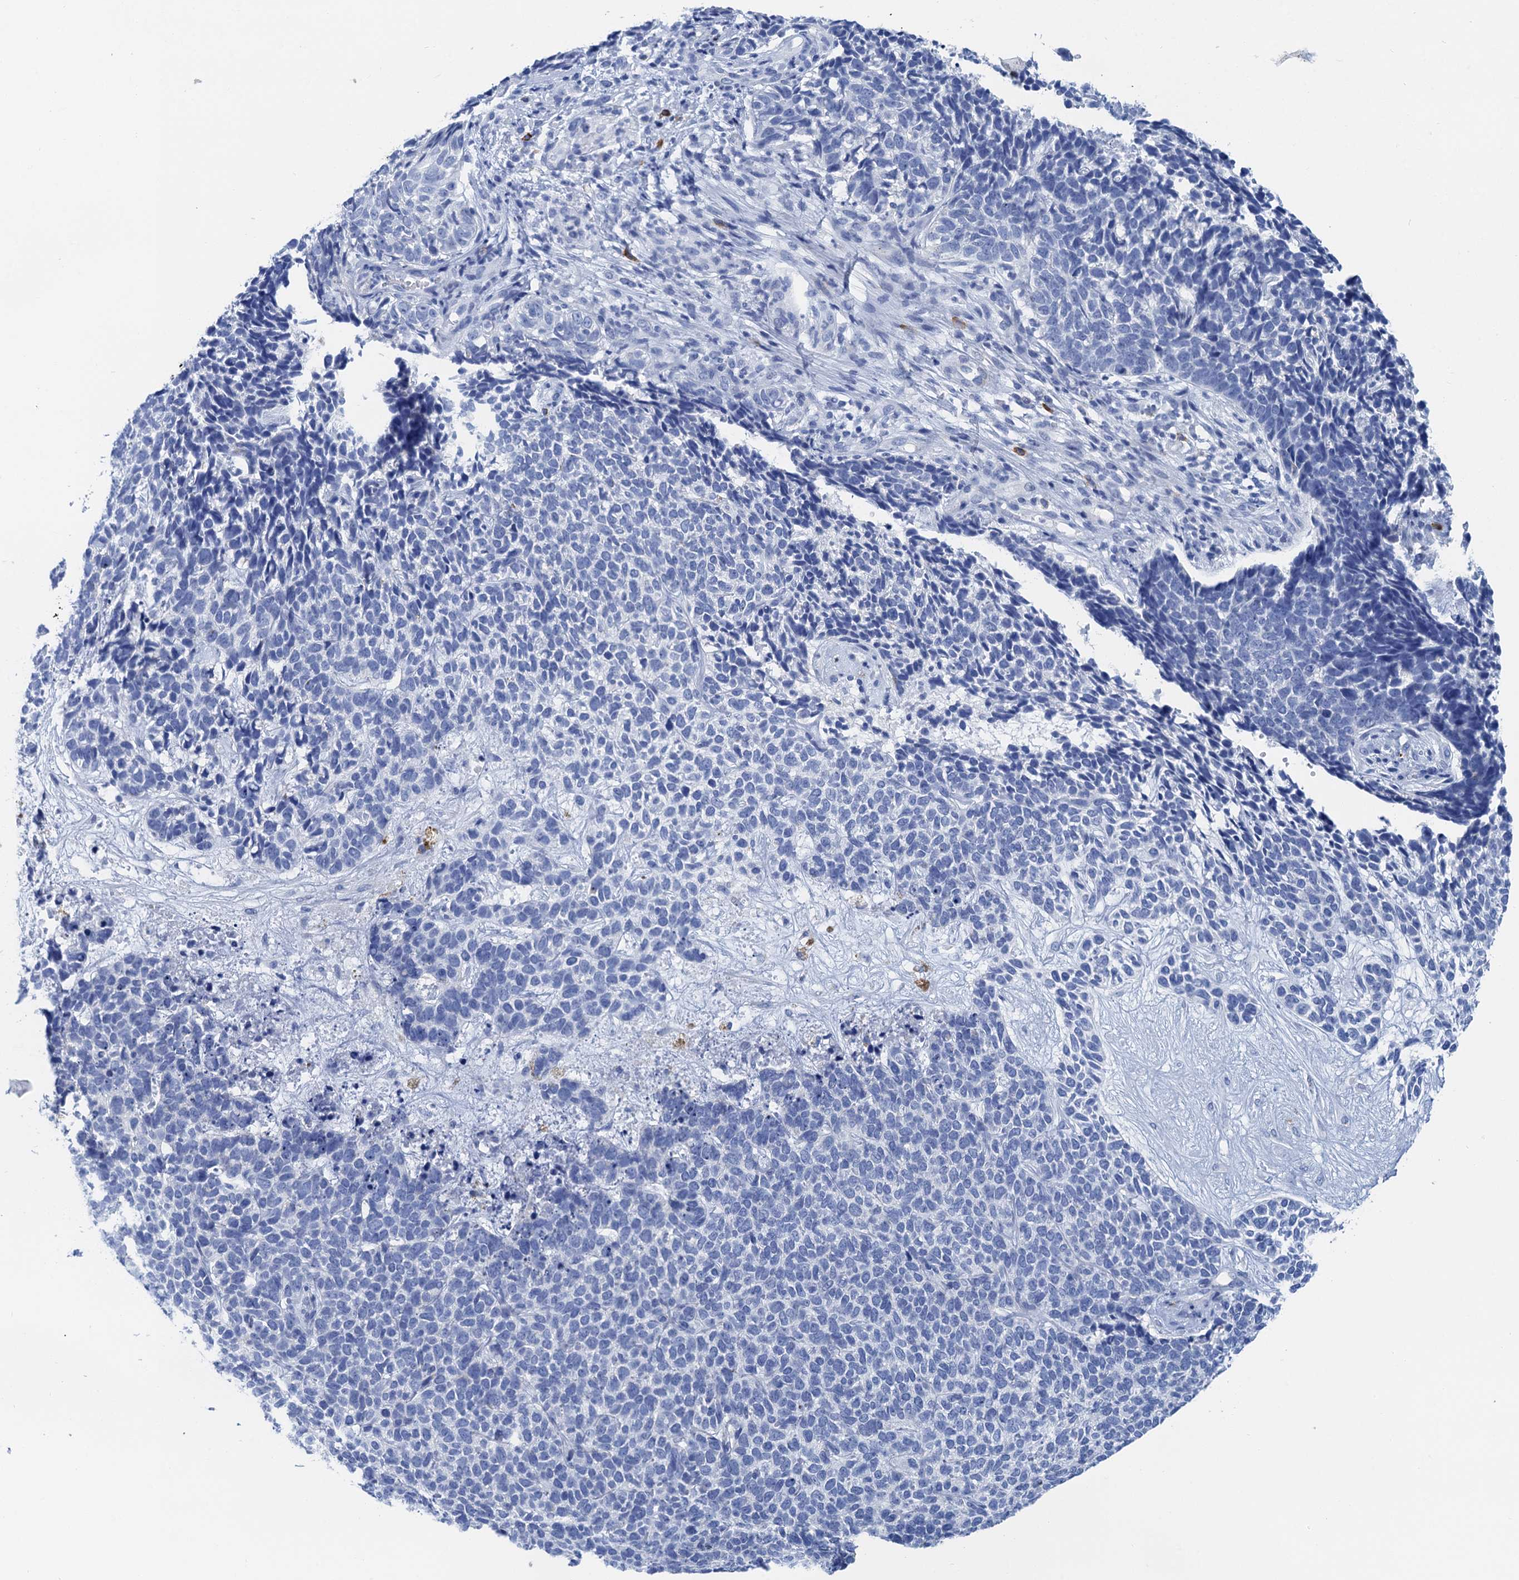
{"staining": {"intensity": "negative", "quantity": "none", "location": "none"}, "tissue": "skin cancer", "cell_type": "Tumor cells", "image_type": "cancer", "snomed": [{"axis": "morphology", "description": "Basal cell carcinoma"}, {"axis": "topography", "description": "Skin"}], "caption": "Protein analysis of skin cancer (basal cell carcinoma) shows no significant expression in tumor cells. Brightfield microscopy of immunohistochemistry (IHC) stained with DAB (3,3'-diaminobenzidine) (brown) and hematoxylin (blue), captured at high magnification.", "gene": "NLRP10", "patient": {"sex": "female", "age": 84}}